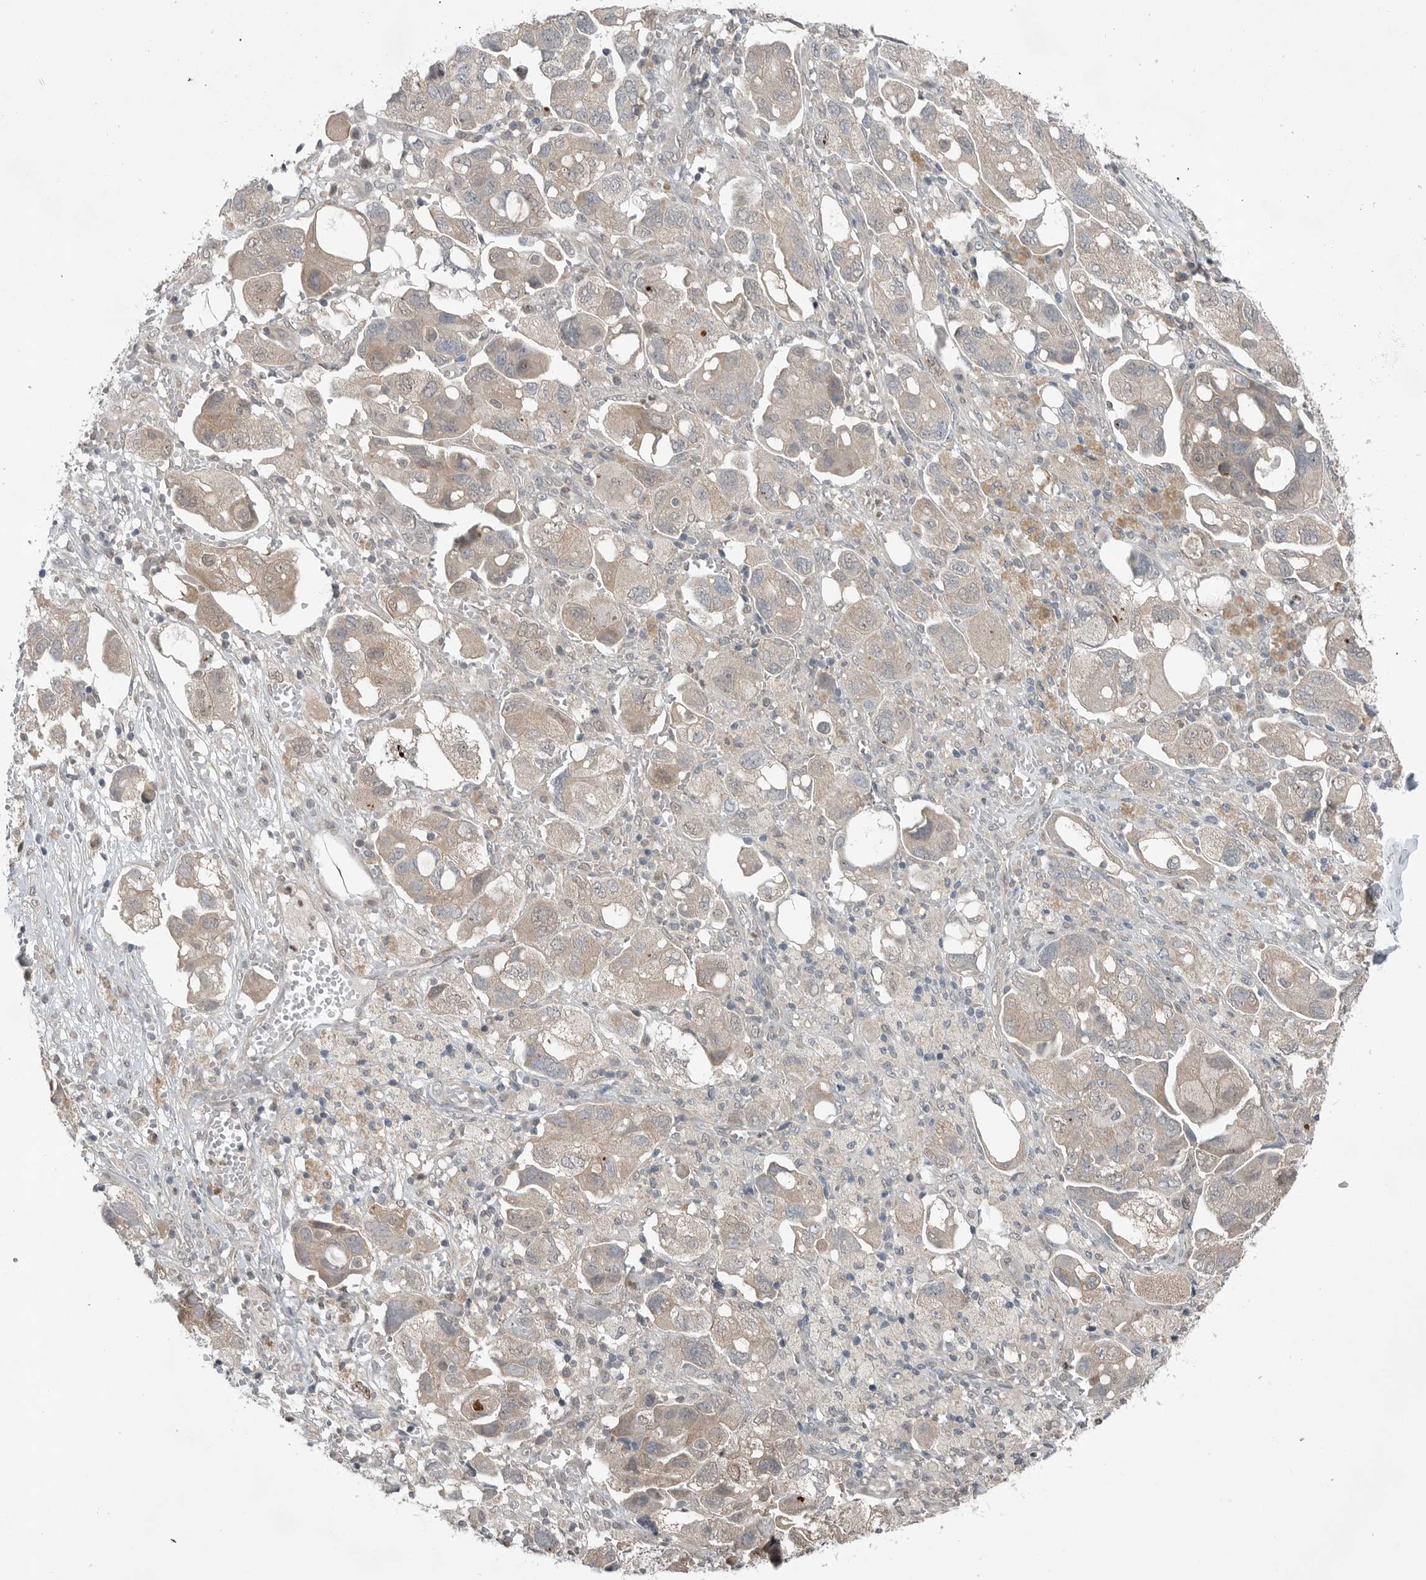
{"staining": {"intensity": "weak", "quantity": ">75%", "location": "cytoplasmic/membranous"}, "tissue": "ovarian cancer", "cell_type": "Tumor cells", "image_type": "cancer", "snomed": [{"axis": "morphology", "description": "Carcinoma, NOS"}, {"axis": "morphology", "description": "Cystadenocarcinoma, serous, NOS"}, {"axis": "topography", "description": "Ovary"}], "caption": "High-magnification brightfield microscopy of ovarian cancer (carcinoma) stained with DAB (brown) and counterstained with hematoxylin (blue). tumor cells exhibit weak cytoplasmic/membranous positivity is seen in about>75% of cells.", "gene": "MFAP3L", "patient": {"sex": "female", "age": 69}}